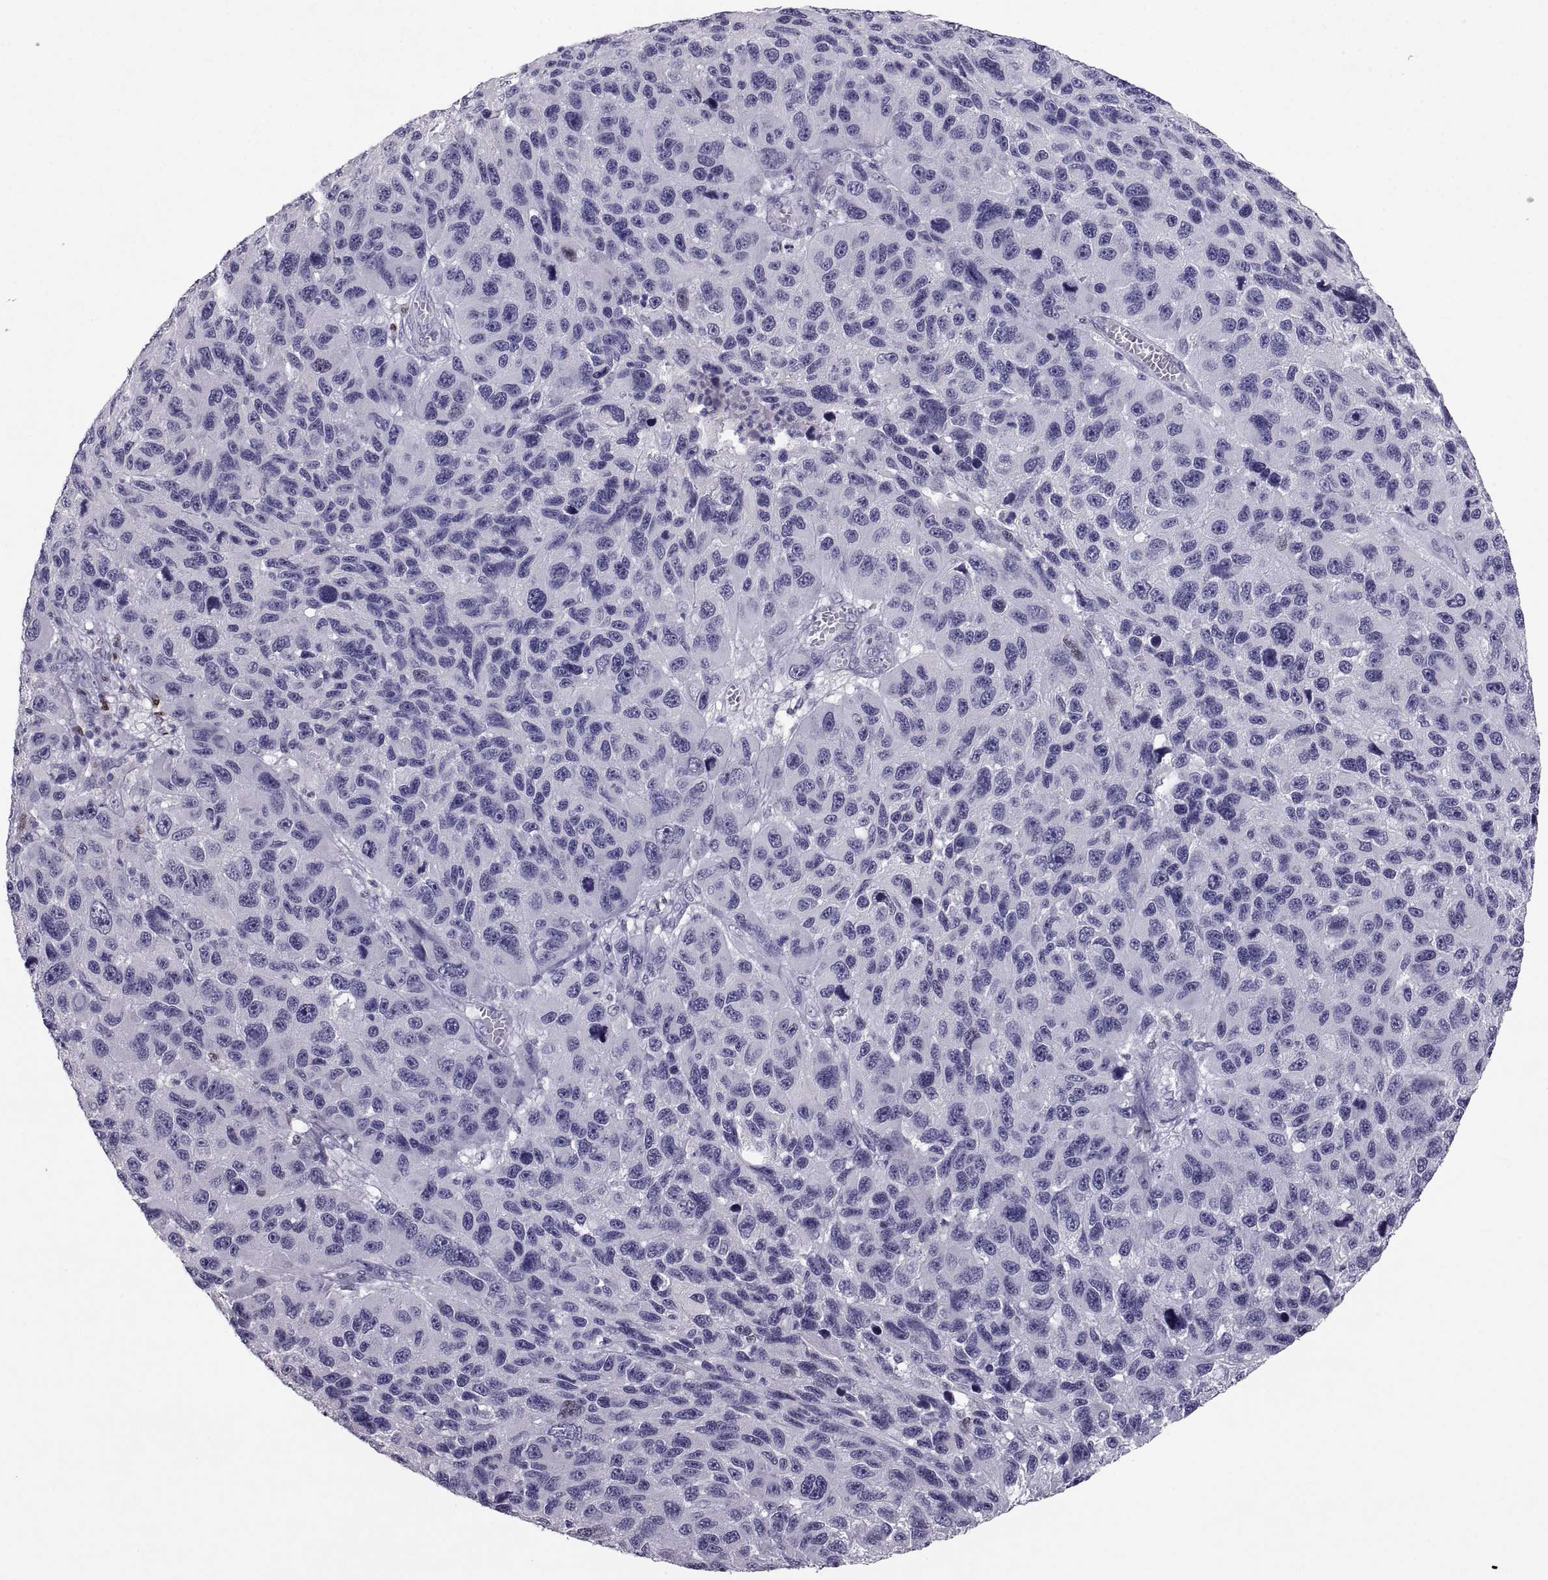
{"staining": {"intensity": "negative", "quantity": "none", "location": "none"}, "tissue": "melanoma", "cell_type": "Tumor cells", "image_type": "cancer", "snomed": [{"axis": "morphology", "description": "Malignant melanoma, NOS"}, {"axis": "topography", "description": "Skin"}], "caption": "This is an IHC image of malignant melanoma. There is no positivity in tumor cells.", "gene": "SOX21", "patient": {"sex": "male", "age": 53}}